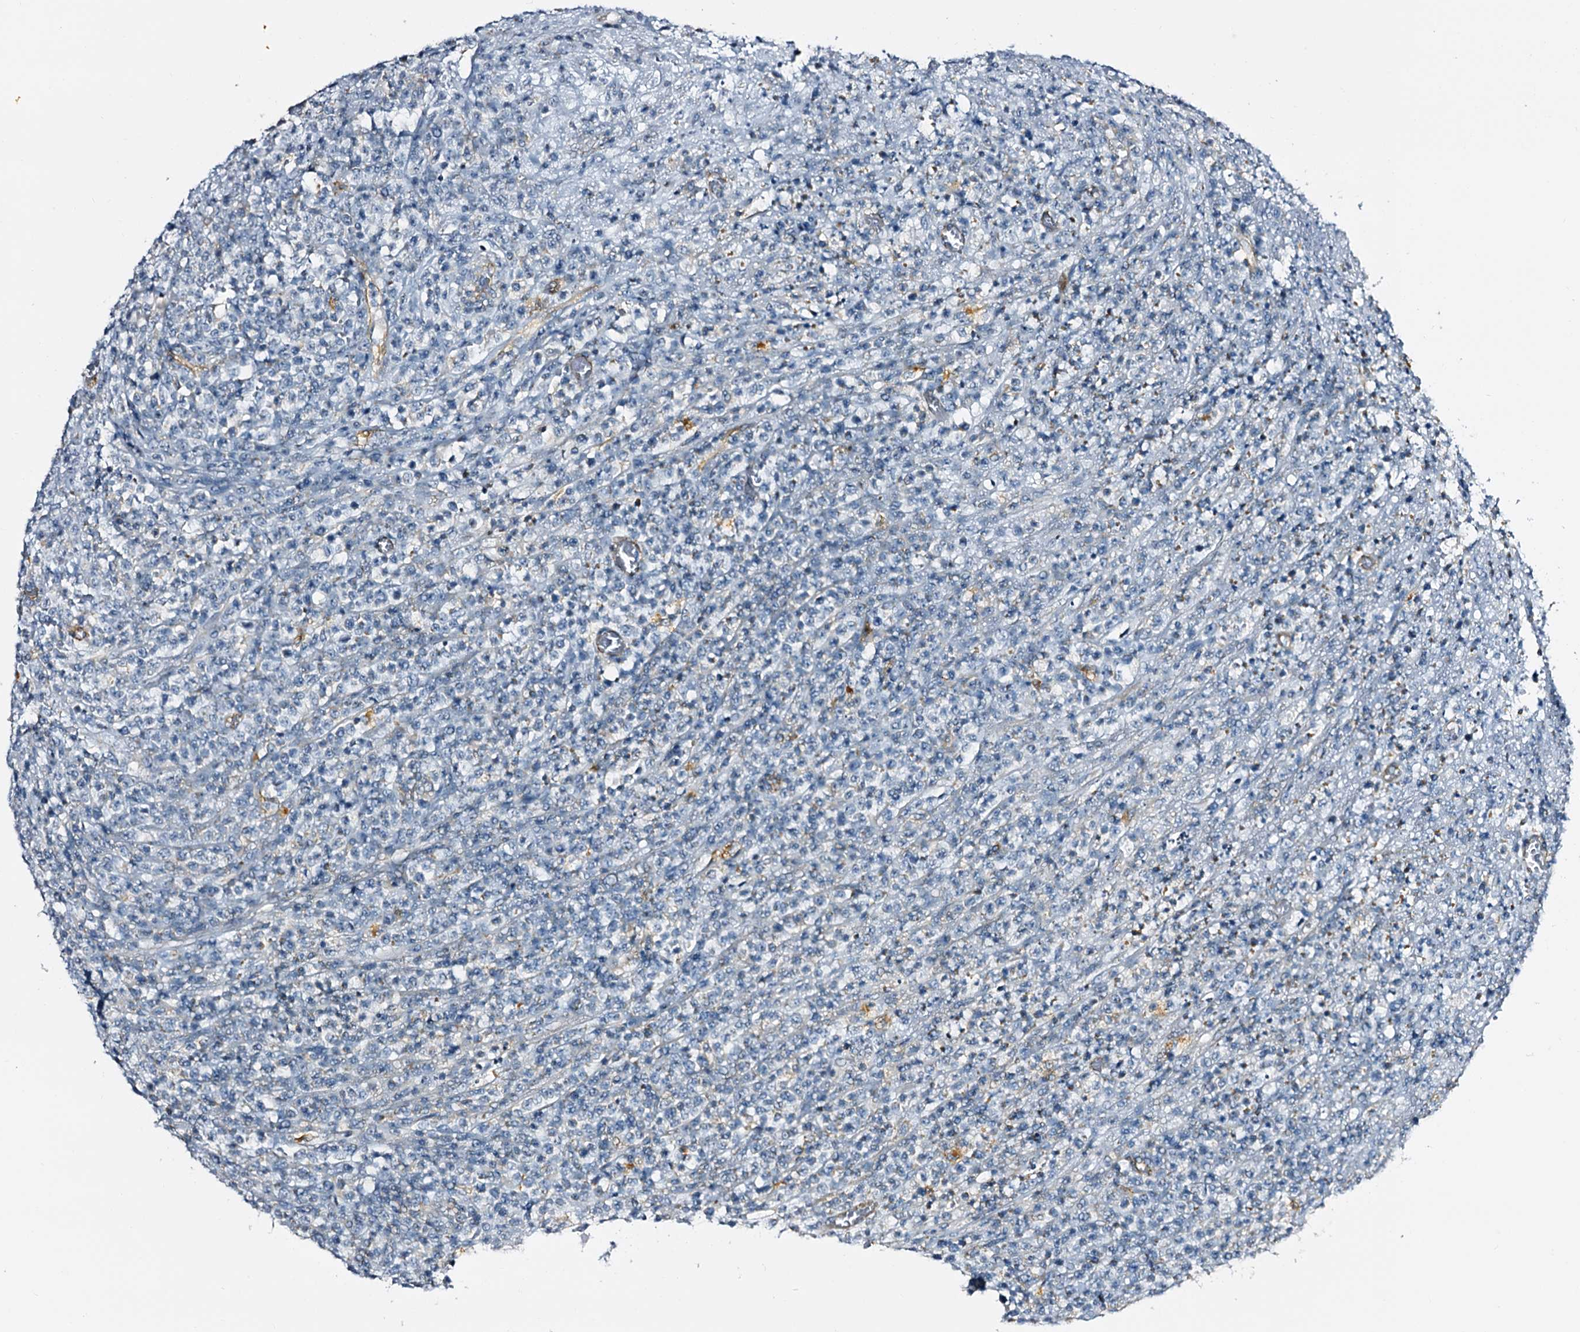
{"staining": {"intensity": "negative", "quantity": "none", "location": "none"}, "tissue": "lymphoma", "cell_type": "Tumor cells", "image_type": "cancer", "snomed": [{"axis": "morphology", "description": "Malignant lymphoma, non-Hodgkin's type, High grade"}, {"axis": "topography", "description": "Colon"}], "caption": "Immunohistochemistry (IHC) image of neoplastic tissue: human malignant lymphoma, non-Hodgkin's type (high-grade) stained with DAB (3,3'-diaminobenzidine) demonstrates no significant protein expression in tumor cells. (Immunohistochemistry (IHC), brightfield microscopy, high magnification).", "gene": "SLC1A3", "patient": {"sex": "female", "age": 53}}